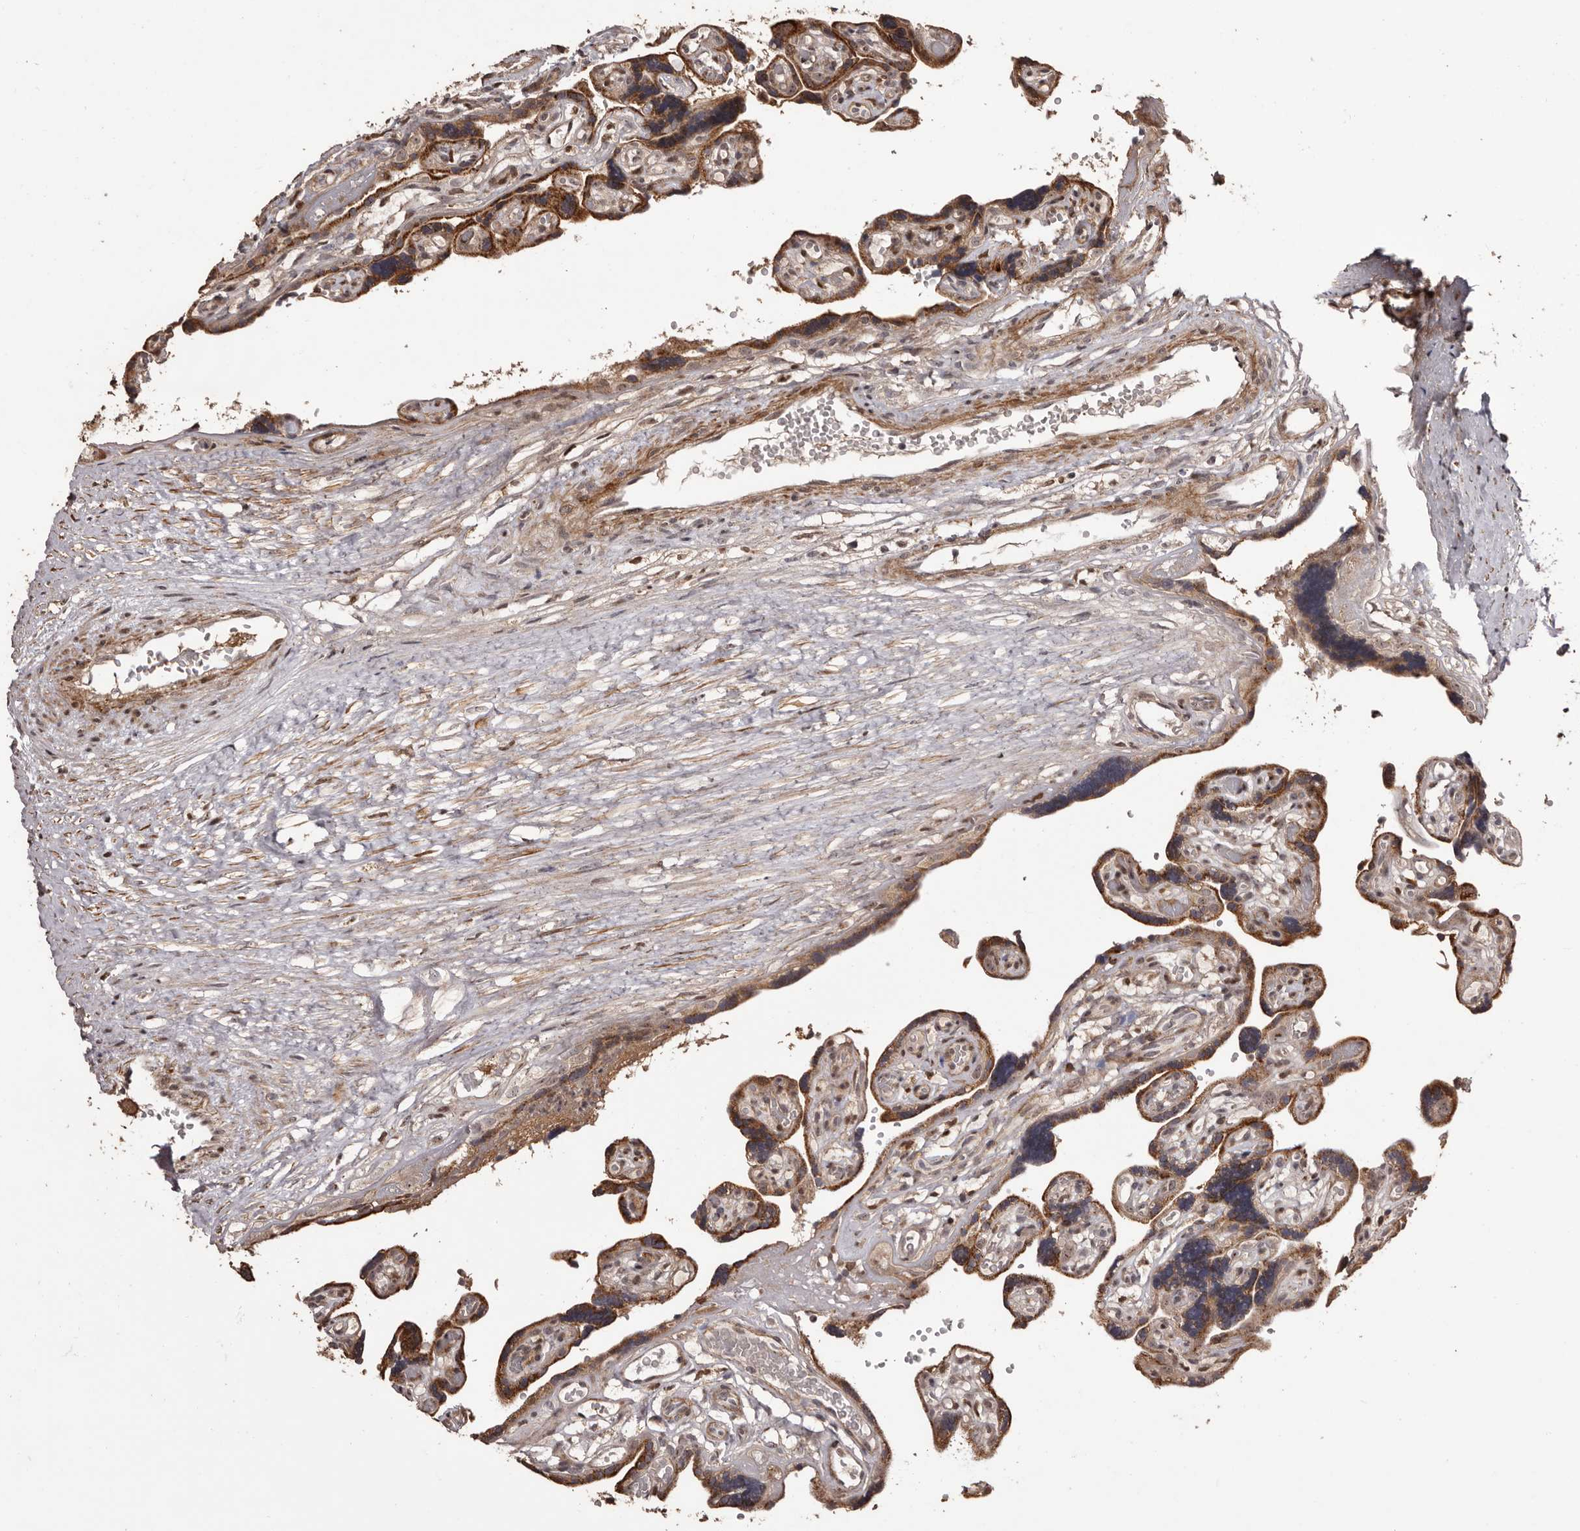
{"staining": {"intensity": "moderate", "quantity": ">75%", "location": "cytoplasmic/membranous,nuclear"}, "tissue": "placenta", "cell_type": "Decidual cells", "image_type": "normal", "snomed": [{"axis": "morphology", "description": "Normal tissue, NOS"}, {"axis": "topography", "description": "Placenta"}], "caption": "Protein expression analysis of unremarkable human placenta reveals moderate cytoplasmic/membranous,nuclear positivity in approximately >75% of decidual cells.", "gene": "ZCCHC7", "patient": {"sex": "female", "age": 30}}